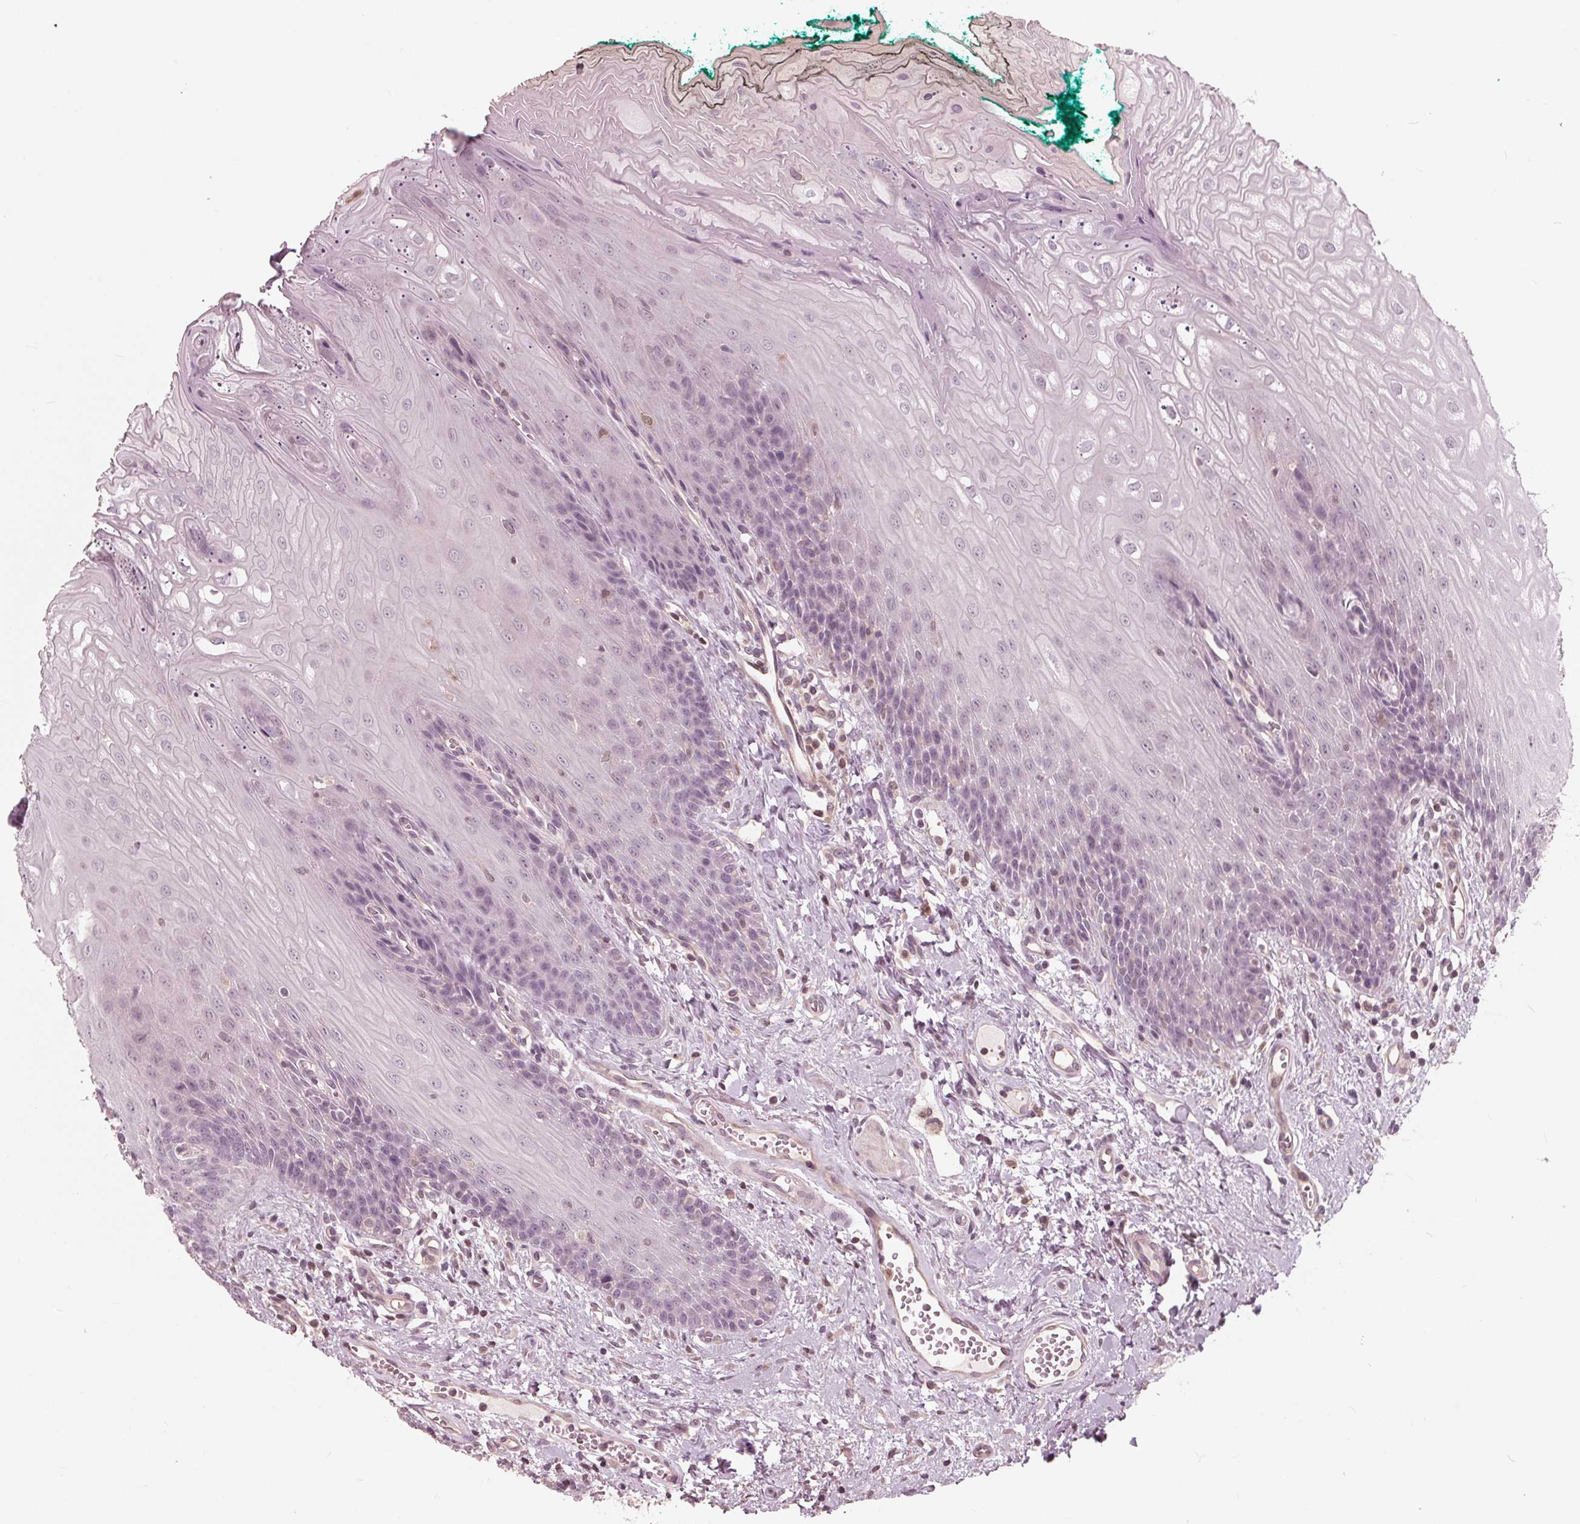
{"staining": {"intensity": "weak", "quantity": "<25%", "location": "nuclear"}, "tissue": "oral mucosa", "cell_type": "Squamous epithelial cells", "image_type": "normal", "snomed": [{"axis": "morphology", "description": "Normal tissue, NOS"}, {"axis": "topography", "description": "Oral tissue"}], "caption": "Human oral mucosa stained for a protein using immunohistochemistry displays no staining in squamous epithelial cells.", "gene": "ING3", "patient": {"sex": "female", "age": 68}}